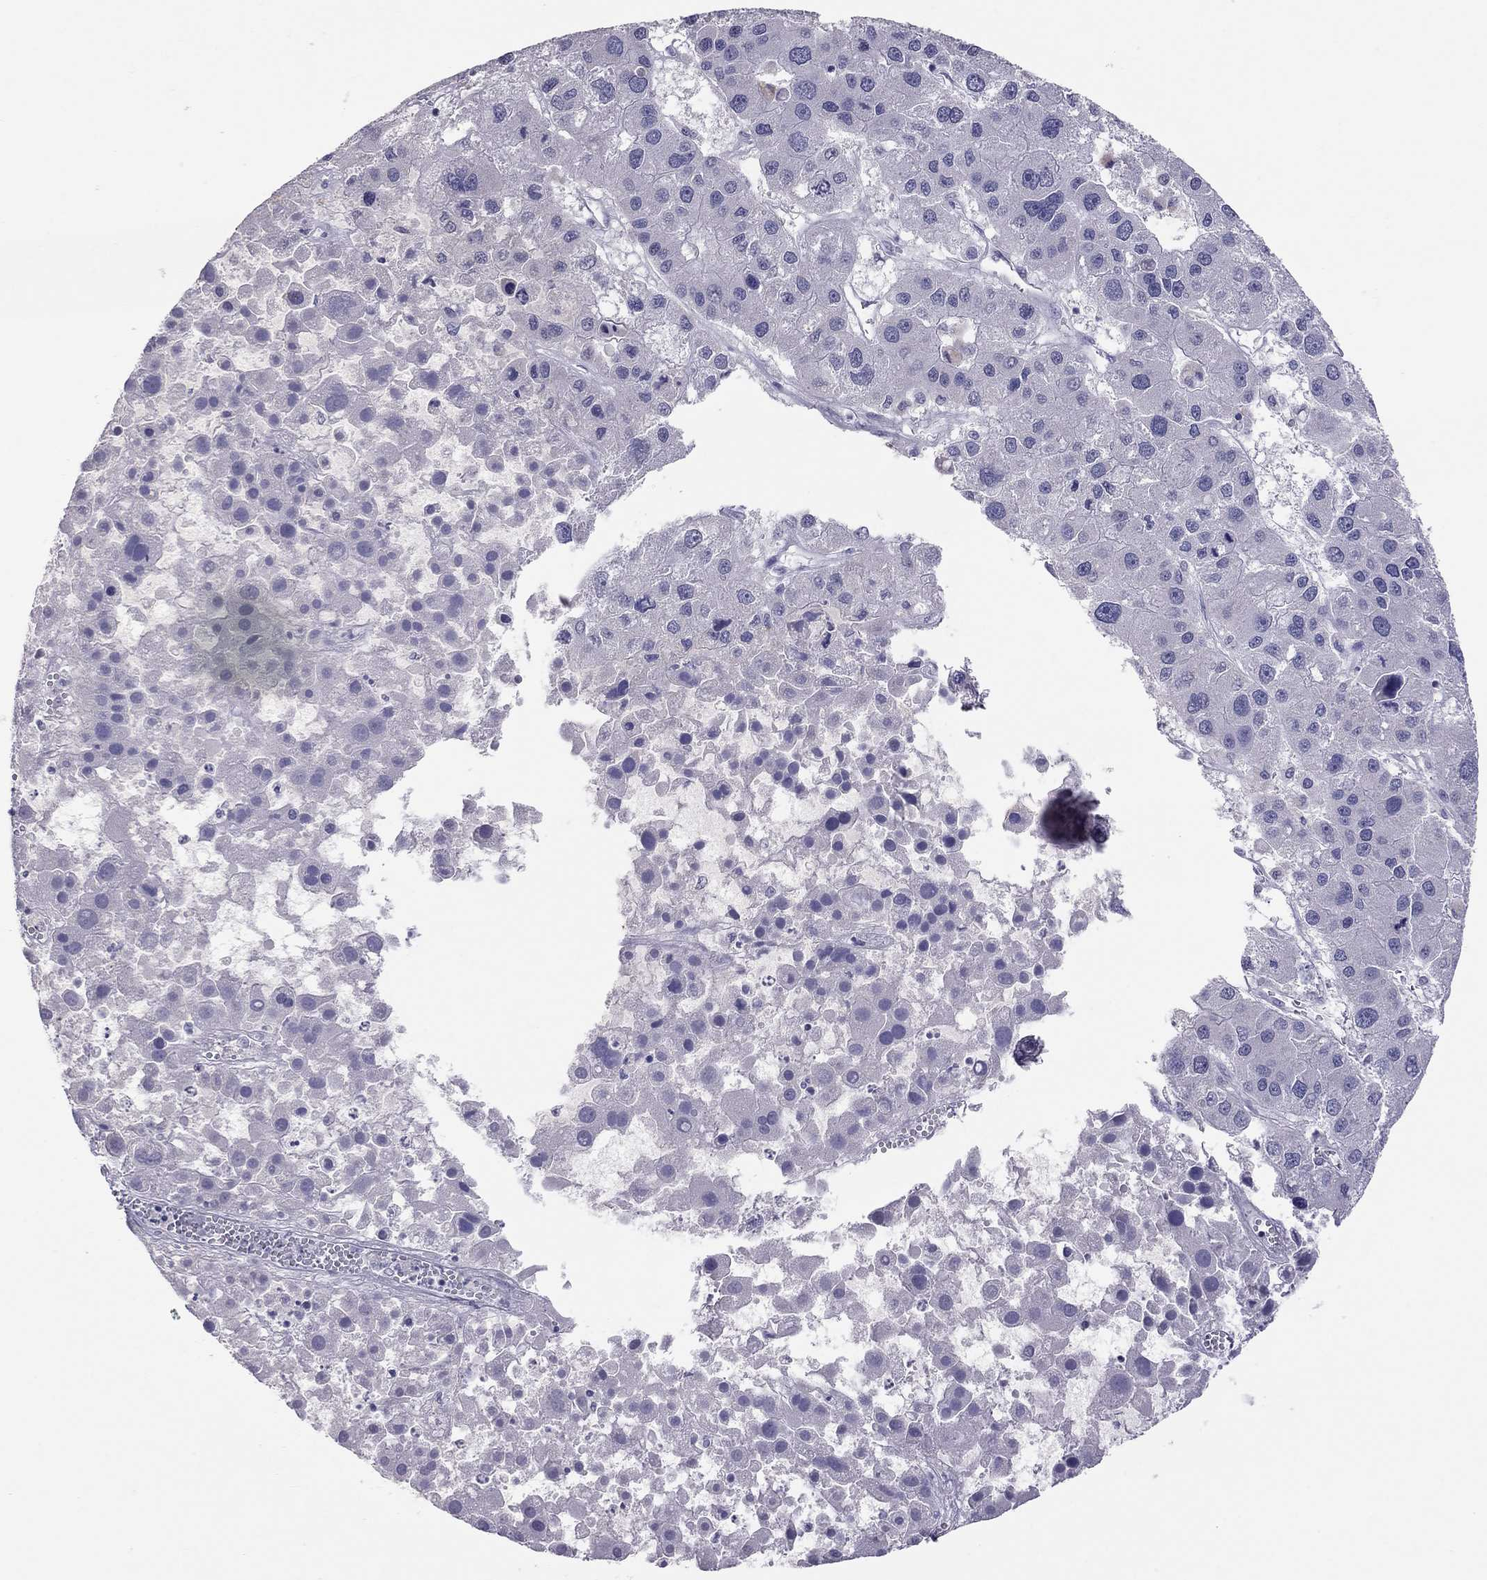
{"staining": {"intensity": "negative", "quantity": "none", "location": "none"}, "tissue": "liver cancer", "cell_type": "Tumor cells", "image_type": "cancer", "snomed": [{"axis": "morphology", "description": "Carcinoma, Hepatocellular, NOS"}, {"axis": "topography", "description": "Liver"}], "caption": "DAB (3,3'-diaminobenzidine) immunohistochemical staining of hepatocellular carcinoma (liver) demonstrates no significant expression in tumor cells. (Brightfield microscopy of DAB (3,3'-diaminobenzidine) immunohistochemistry at high magnification).", "gene": "MUC16", "patient": {"sex": "male", "age": 73}}